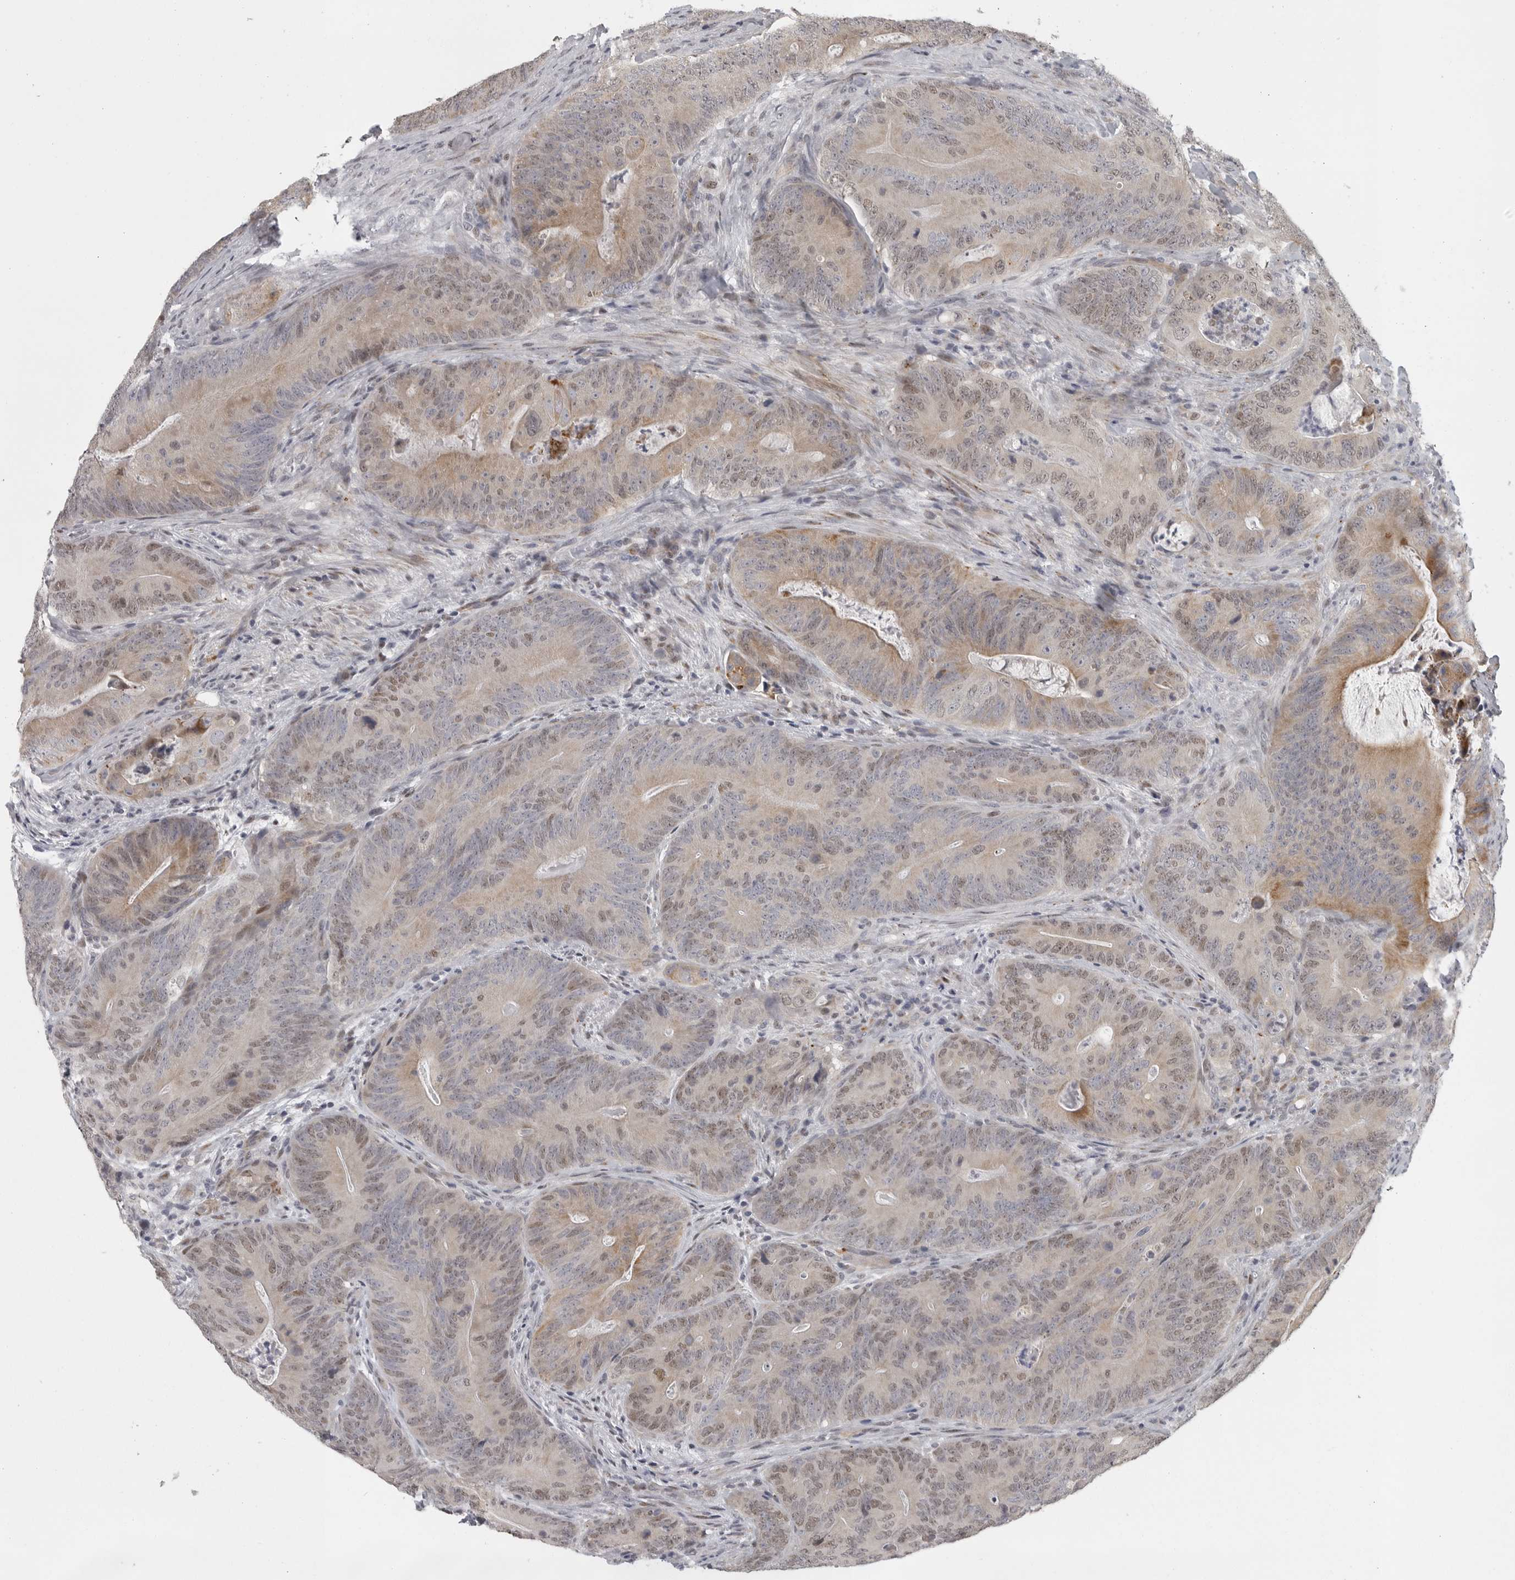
{"staining": {"intensity": "moderate", "quantity": "25%-75%", "location": "cytoplasmic/membranous,nuclear"}, "tissue": "colorectal cancer", "cell_type": "Tumor cells", "image_type": "cancer", "snomed": [{"axis": "morphology", "description": "Normal tissue, NOS"}, {"axis": "topography", "description": "Colon"}], "caption": "The micrograph displays staining of colorectal cancer, revealing moderate cytoplasmic/membranous and nuclear protein staining (brown color) within tumor cells.", "gene": "POLE2", "patient": {"sex": "female", "age": 82}}